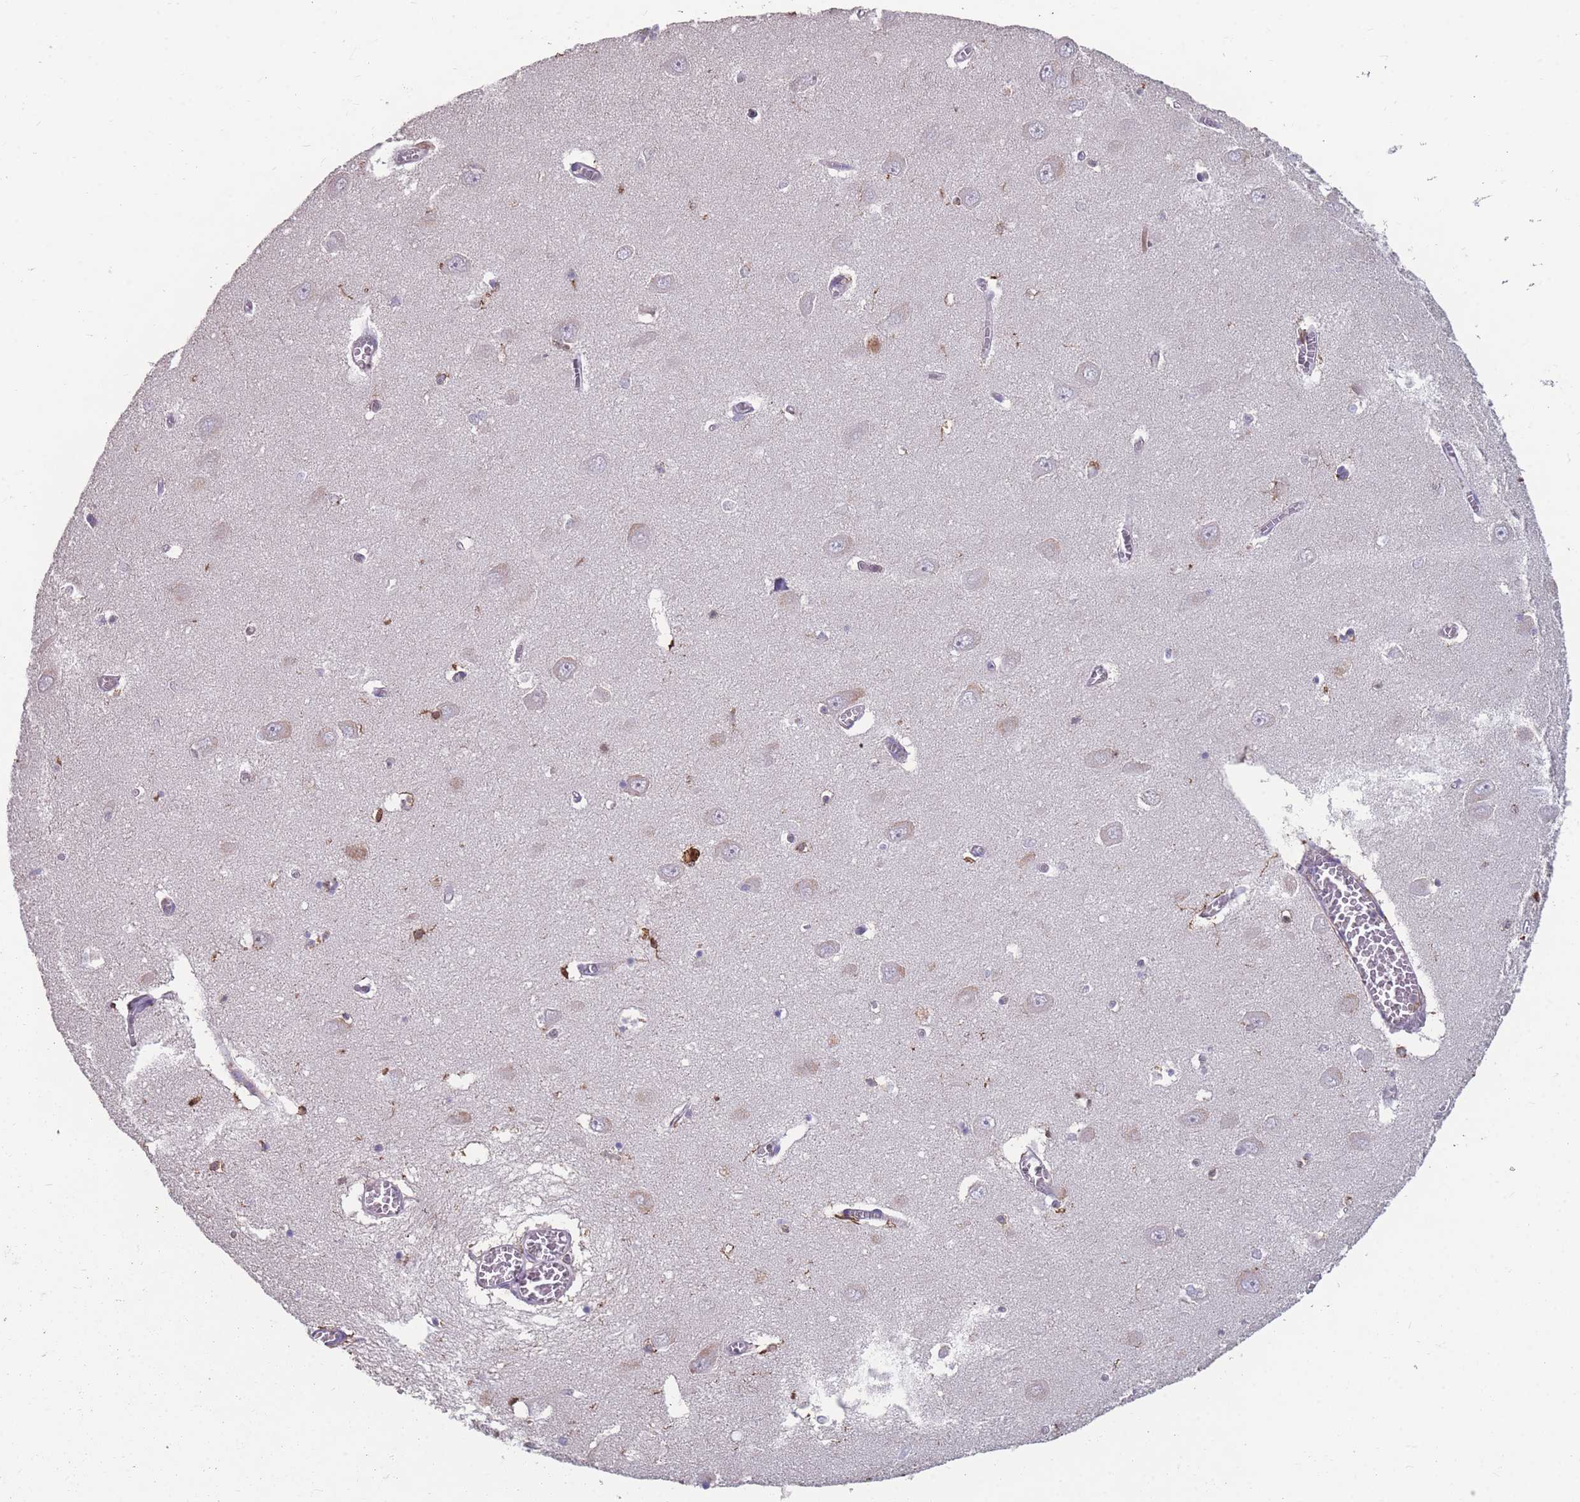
{"staining": {"intensity": "negative", "quantity": "none", "location": "none"}, "tissue": "hippocampus", "cell_type": "Glial cells", "image_type": "normal", "snomed": [{"axis": "morphology", "description": "Normal tissue, NOS"}, {"axis": "topography", "description": "Hippocampus"}], "caption": "Immunohistochemistry histopathology image of normal hippocampus: hippocampus stained with DAB (3,3'-diaminobenzidine) exhibits no significant protein staining in glial cells. (Brightfield microscopy of DAB immunohistochemistry at high magnification).", "gene": "CD33", "patient": {"sex": "male", "age": 70}}